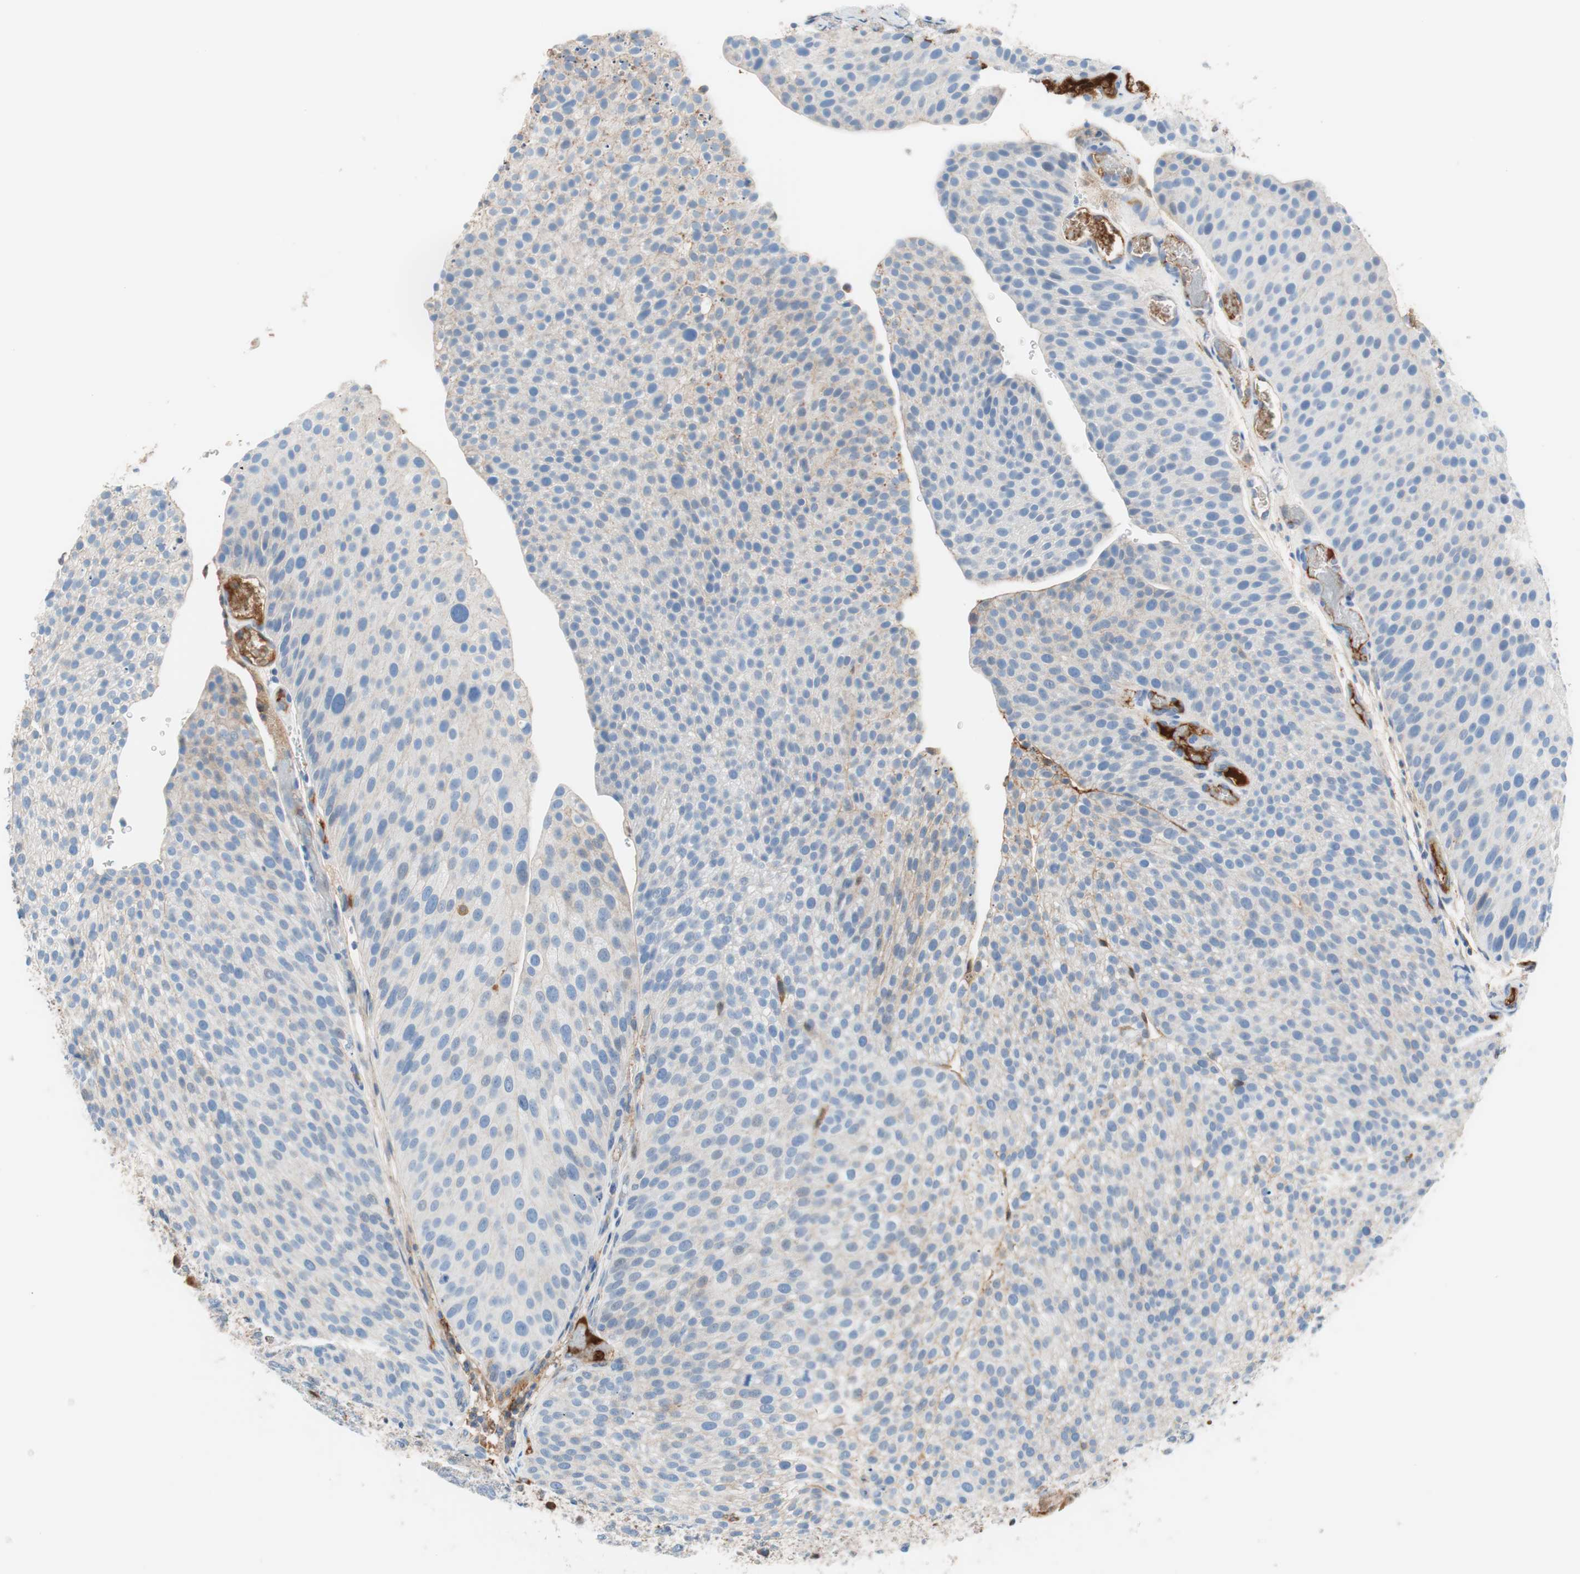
{"staining": {"intensity": "negative", "quantity": "none", "location": "none"}, "tissue": "urothelial cancer", "cell_type": "Tumor cells", "image_type": "cancer", "snomed": [{"axis": "morphology", "description": "Urothelial carcinoma, Low grade"}, {"axis": "topography", "description": "Smooth muscle"}, {"axis": "topography", "description": "Urinary bladder"}], "caption": "Tumor cells are negative for brown protein staining in urothelial cancer.", "gene": "RBP4", "patient": {"sex": "male", "age": 60}}